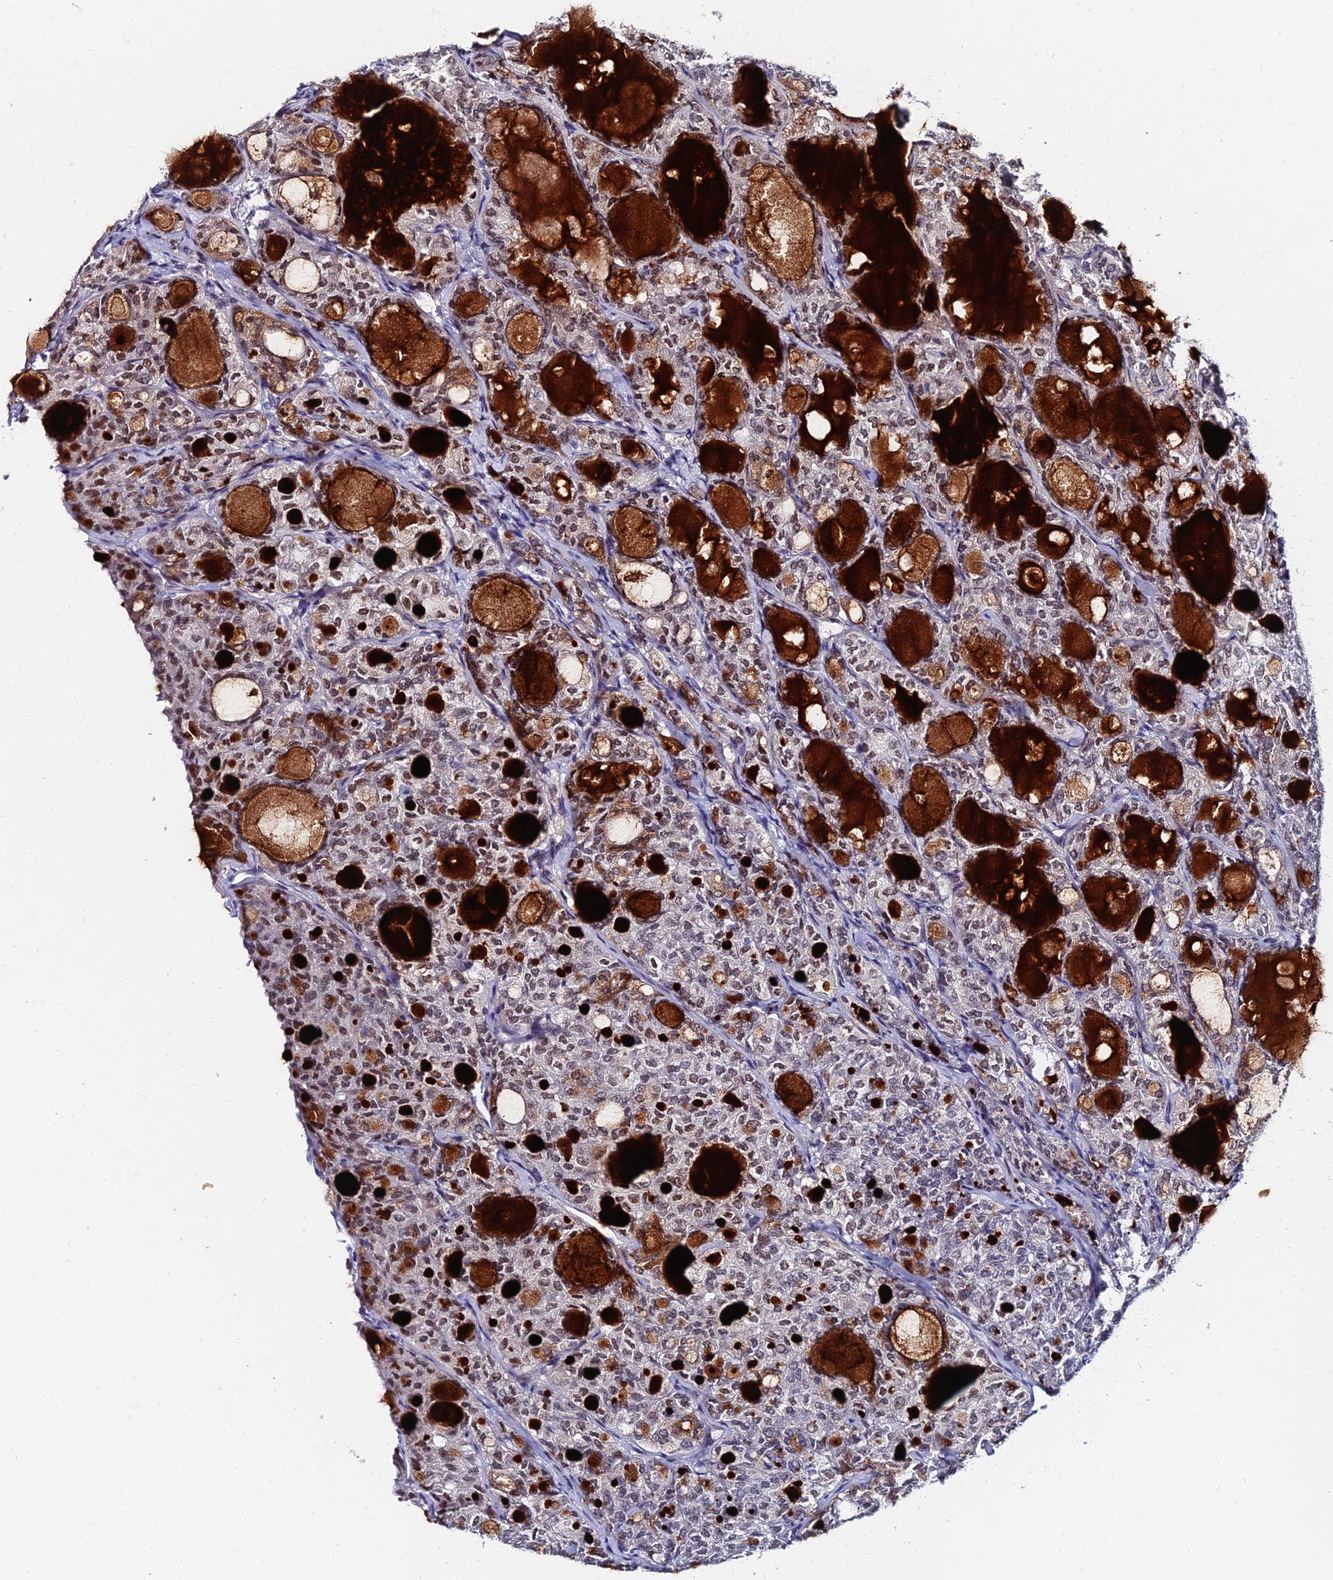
{"staining": {"intensity": "moderate", "quantity": "25%-75%", "location": "nuclear"}, "tissue": "thyroid cancer", "cell_type": "Tumor cells", "image_type": "cancer", "snomed": [{"axis": "morphology", "description": "Follicular adenoma carcinoma, NOS"}, {"axis": "topography", "description": "Thyroid gland"}], "caption": "Protein expression analysis of human thyroid follicular adenoma carcinoma reveals moderate nuclear staining in approximately 25%-75% of tumor cells.", "gene": "TRIM24", "patient": {"sex": "male", "age": 75}}